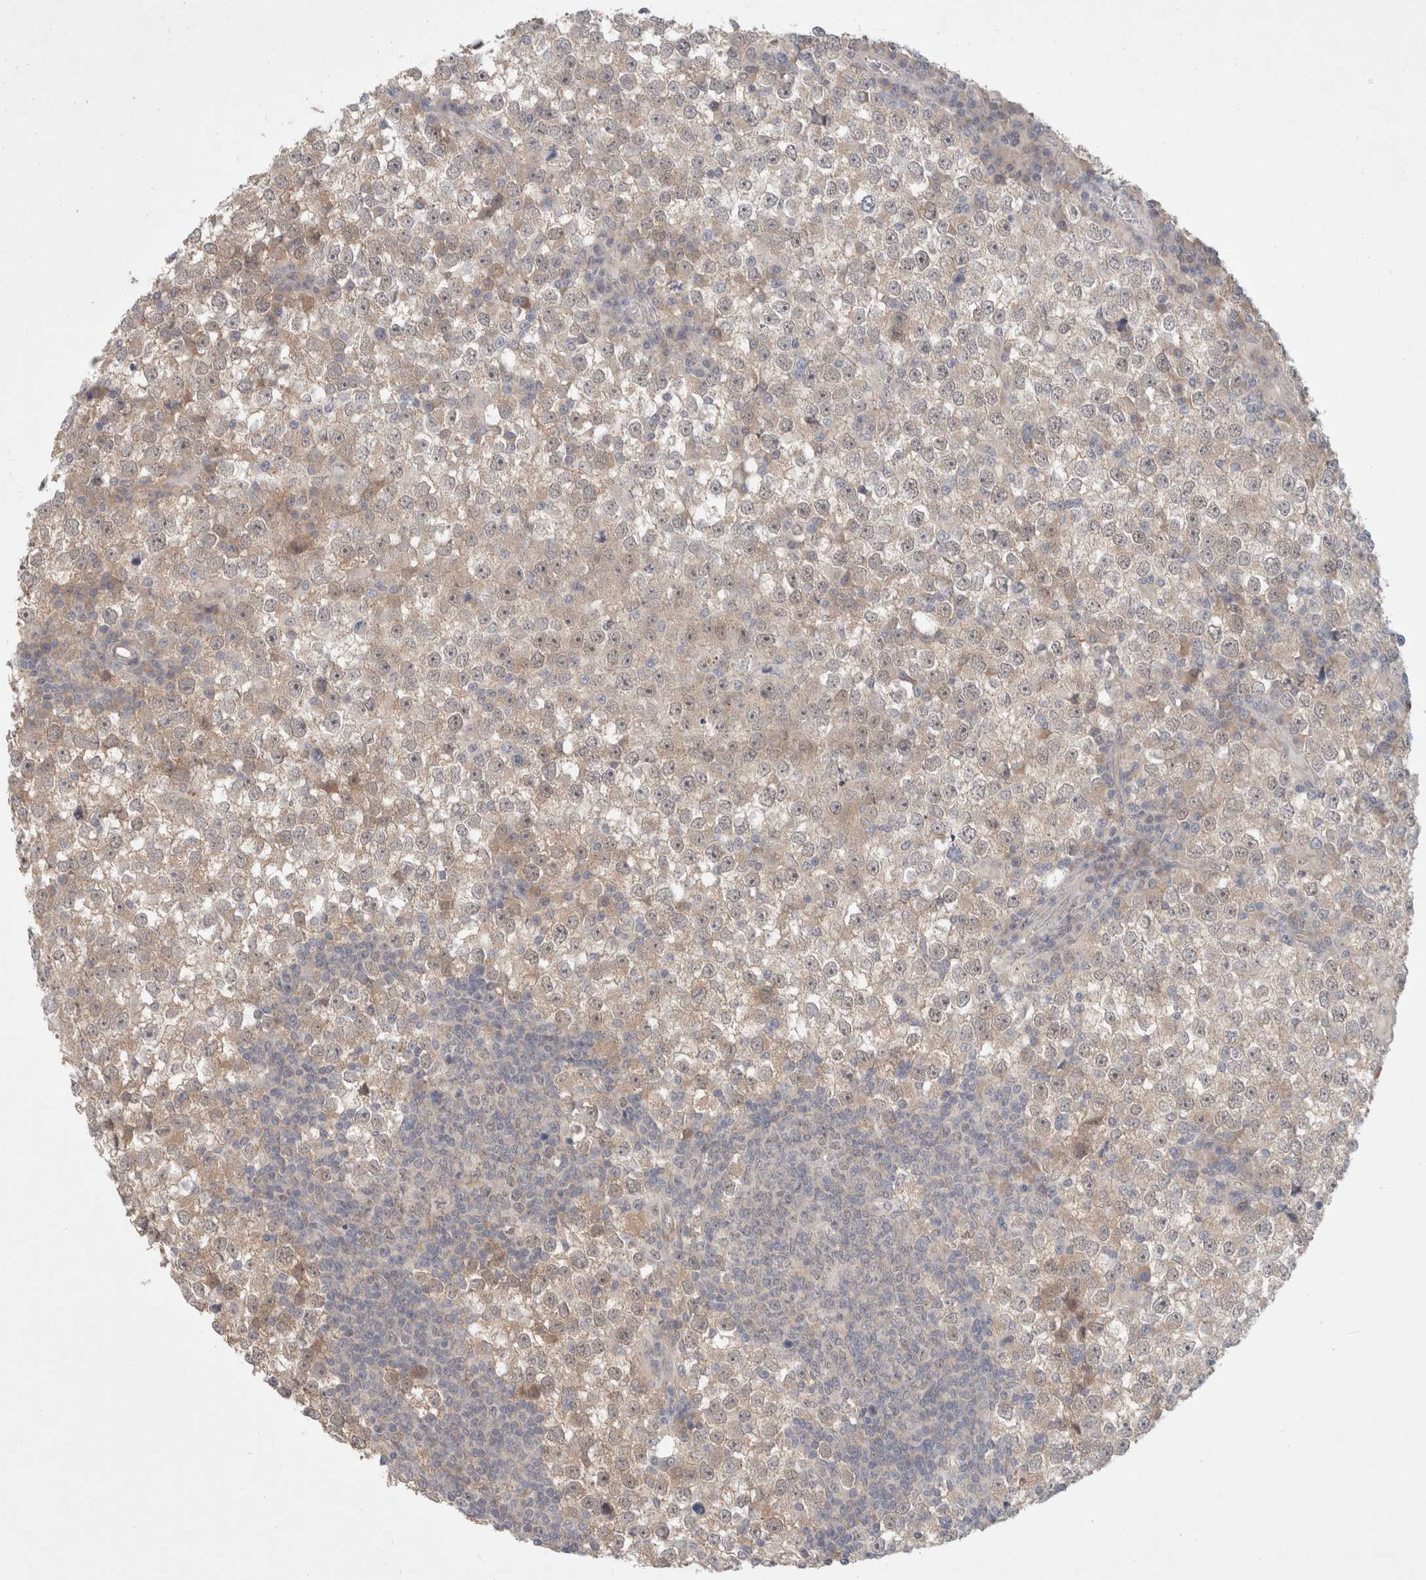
{"staining": {"intensity": "weak", "quantity": "25%-75%", "location": "cytoplasmic/membranous"}, "tissue": "testis cancer", "cell_type": "Tumor cells", "image_type": "cancer", "snomed": [{"axis": "morphology", "description": "Seminoma, NOS"}, {"axis": "topography", "description": "Testis"}], "caption": "Protein expression analysis of human testis seminoma reveals weak cytoplasmic/membranous expression in about 25%-75% of tumor cells.", "gene": "RASAL2", "patient": {"sex": "male", "age": 65}}